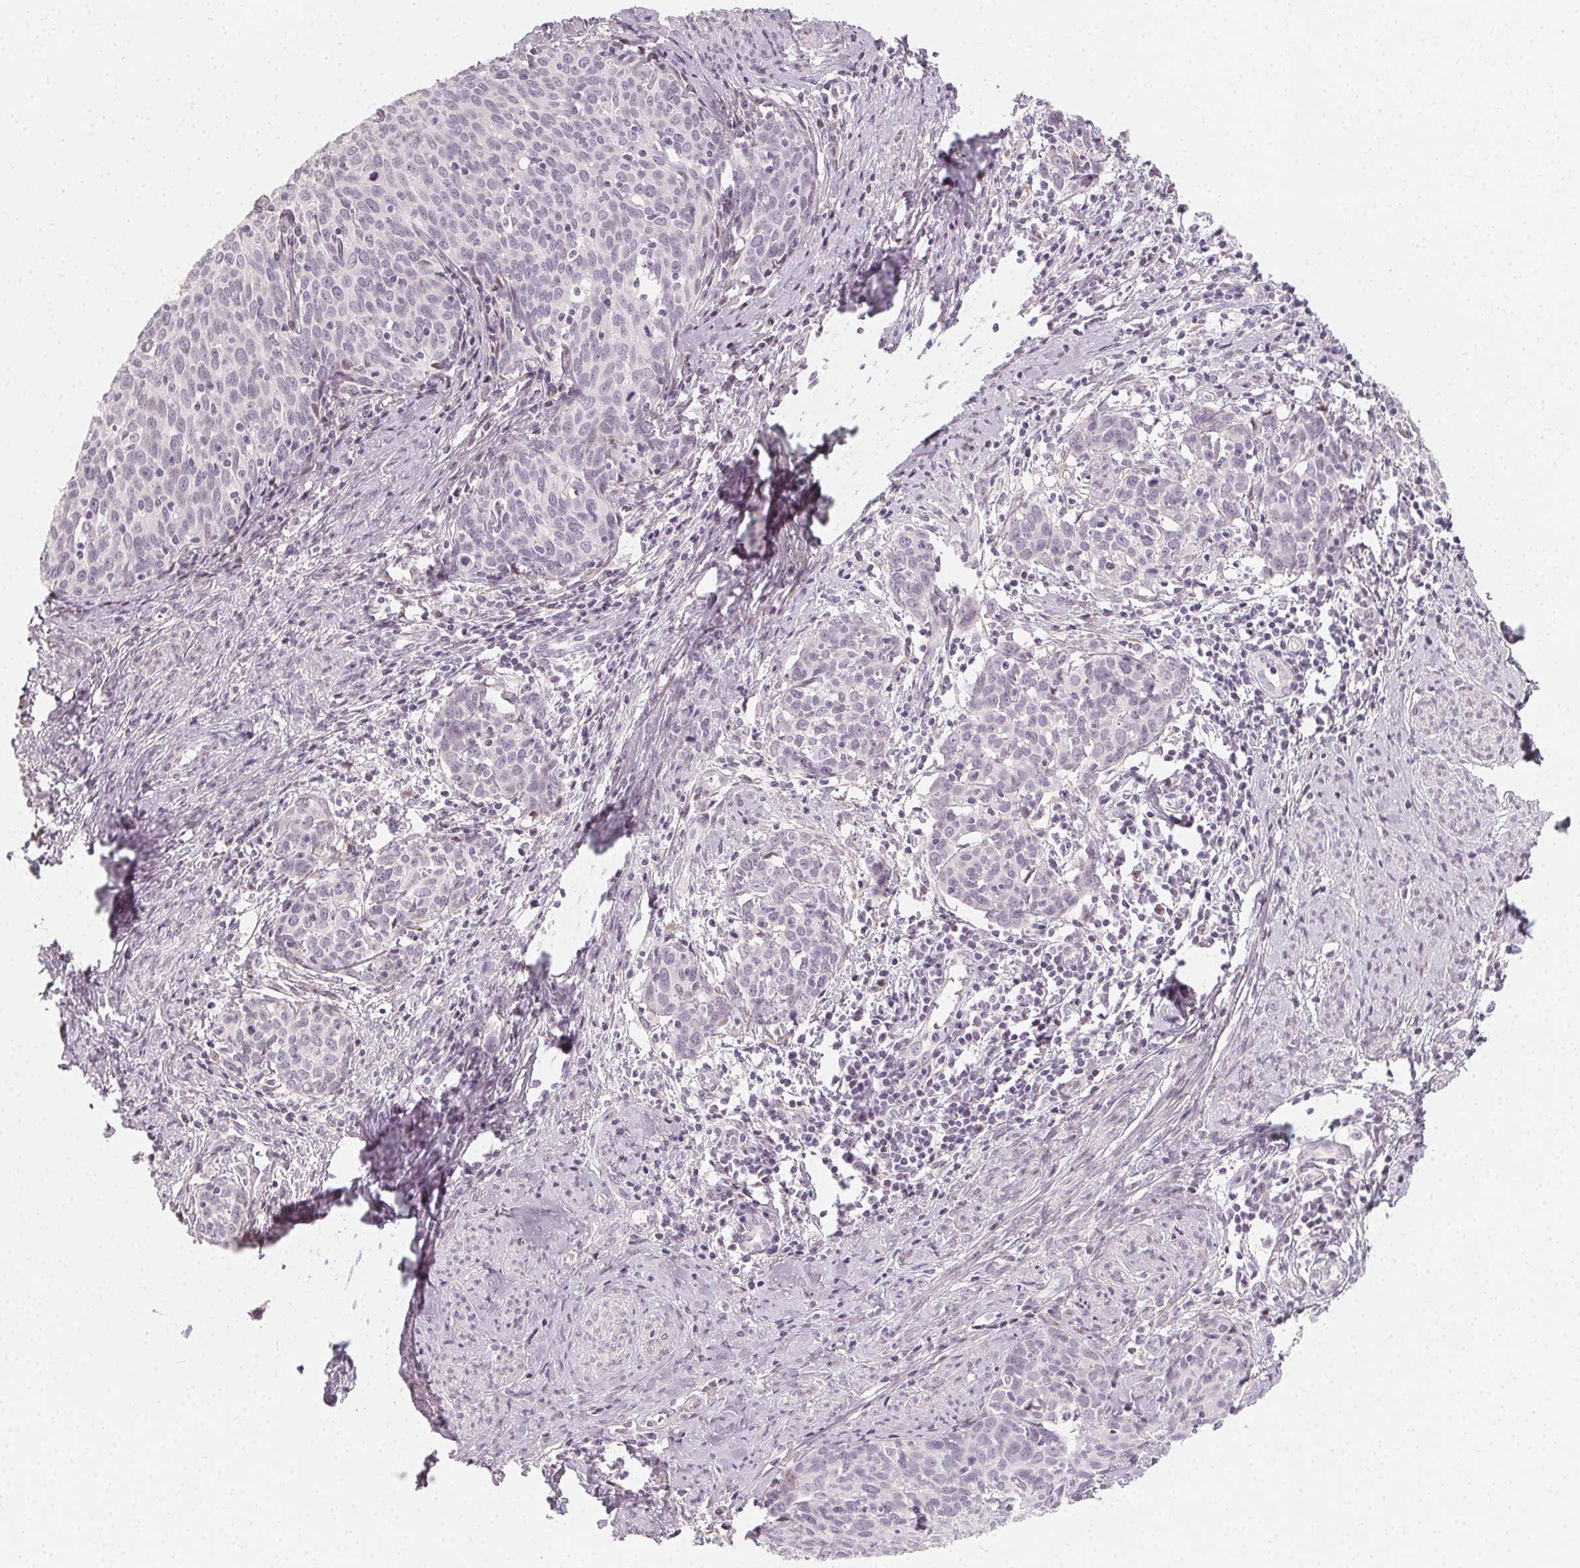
{"staining": {"intensity": "negative", "quantity": "none", "location": "none"}, "tissue": "cervical cancer", "cell_type": "Tumor cells", "image_type": "cancer", "snomed": [{"axis": "morphology", "description": "Squamous cell carcinoma, NOS"}, {"axis": "topography", "description": "Cervix"}], "caption": "Protein analysis of cervical squamous cell carcinoma exhibits no significant positivity in tumor cells. (DAB IHC with hematoxylin counter stain).", "gene": "CCDC96", "patient": {"sex": "female", "age": 62}}